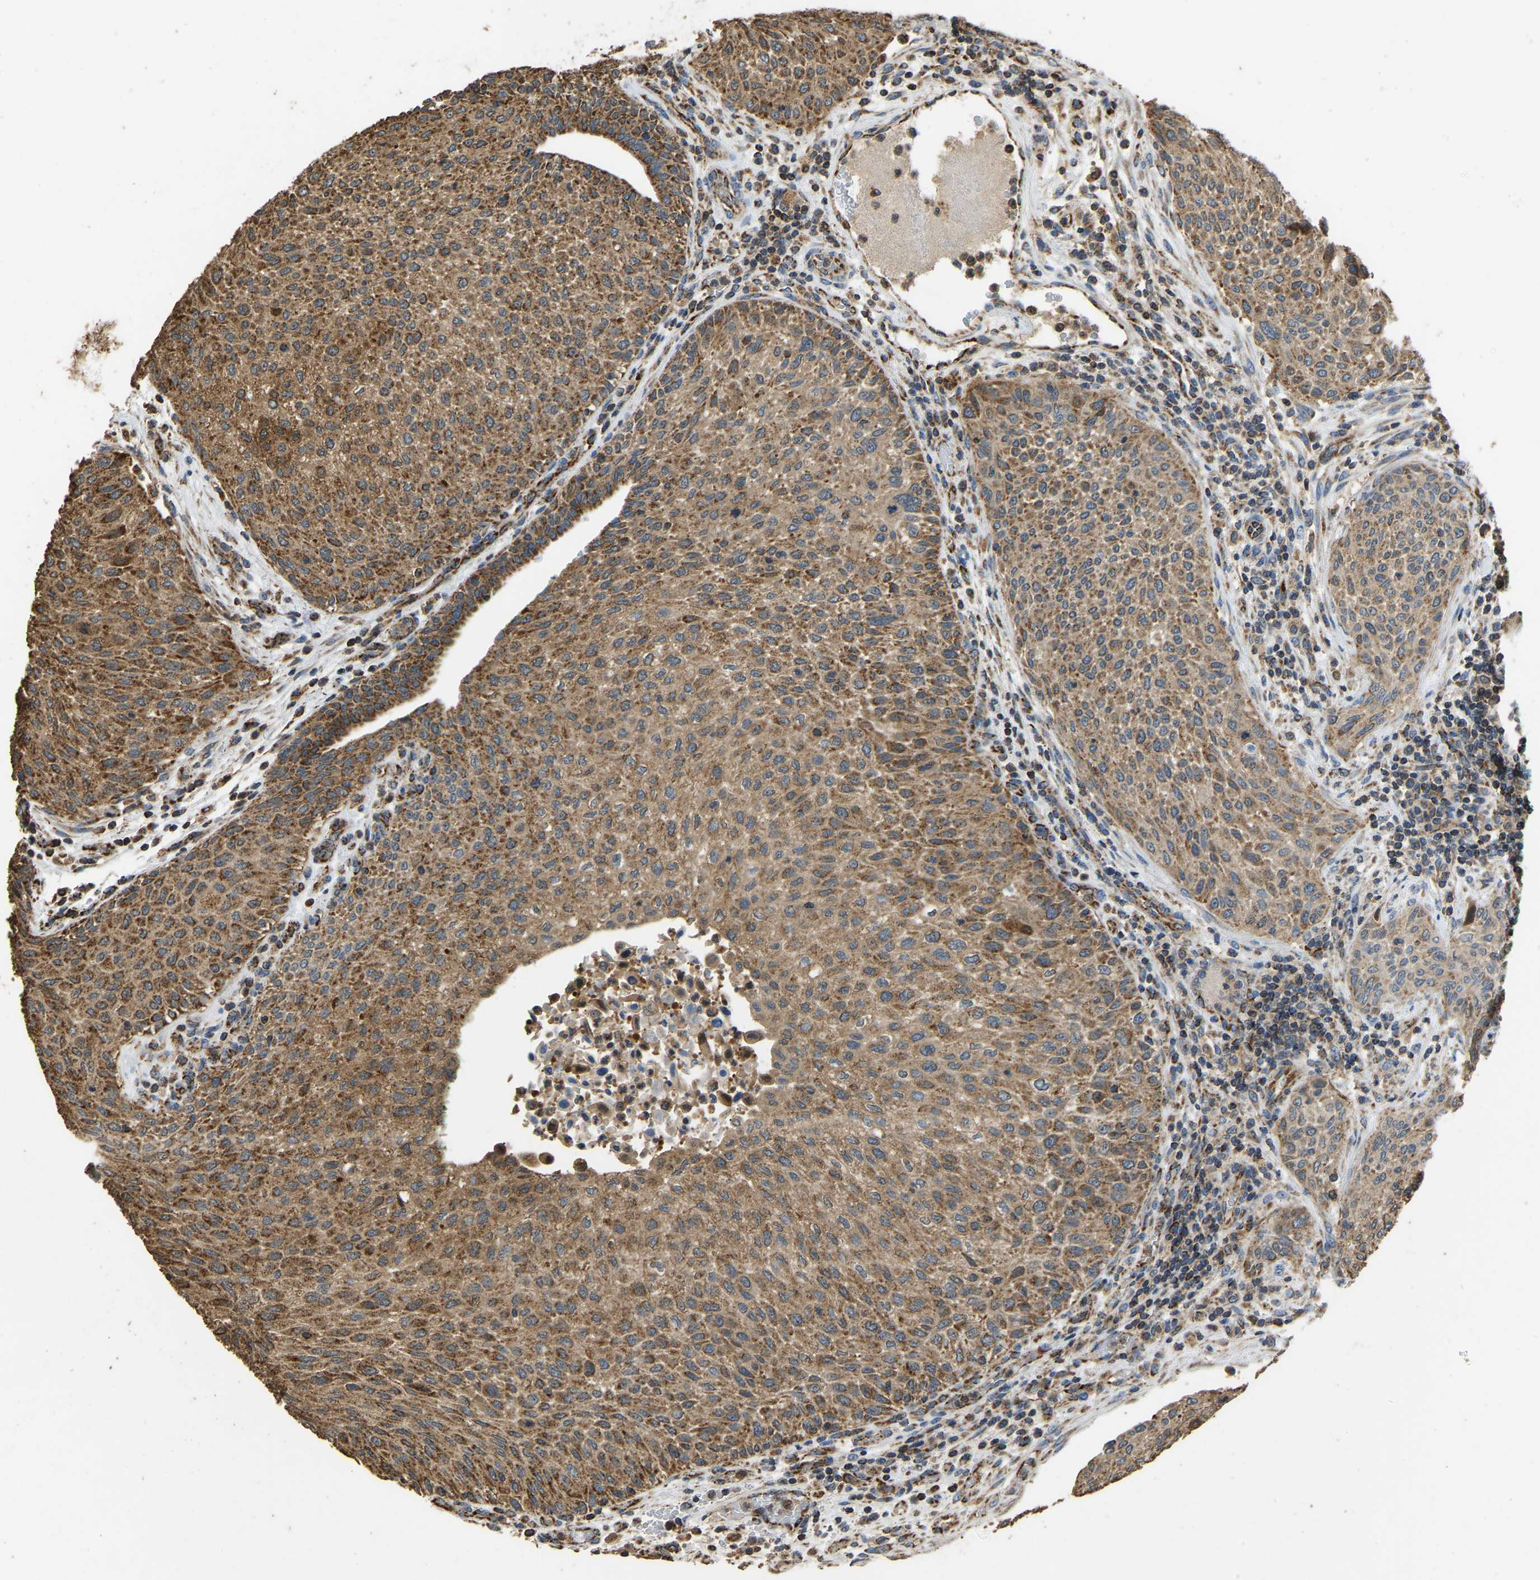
{"staining": {"intensity": "moderate", "quantity": ">75%", "location": "cytoplasmic/membranous"}, "tissue": "urothelial cancer", "cell_type": "Tumor cells", "image_type": "cancer", "snomed": [{"axis": "morphology", "description": "Urothelial carcinoma, Low grade"}, {"axis": "morphology", "description": "Urothelial carcinoma, High grade"}, {"axis": "topography", "description": "Urinary bladder"}], "caption": "Immunohistochemical staining of human urothelial cancer displays medium levels of moderate cytoplasmic/membranous positivity in approximately >75% of tumor cells. The staining was performed using DAB, with brown indicating positive protein expression. Nuclei are stained blue with hematoxylin.", "gene": "TUFM", "patient": {"sex": "male", "age": 35}}